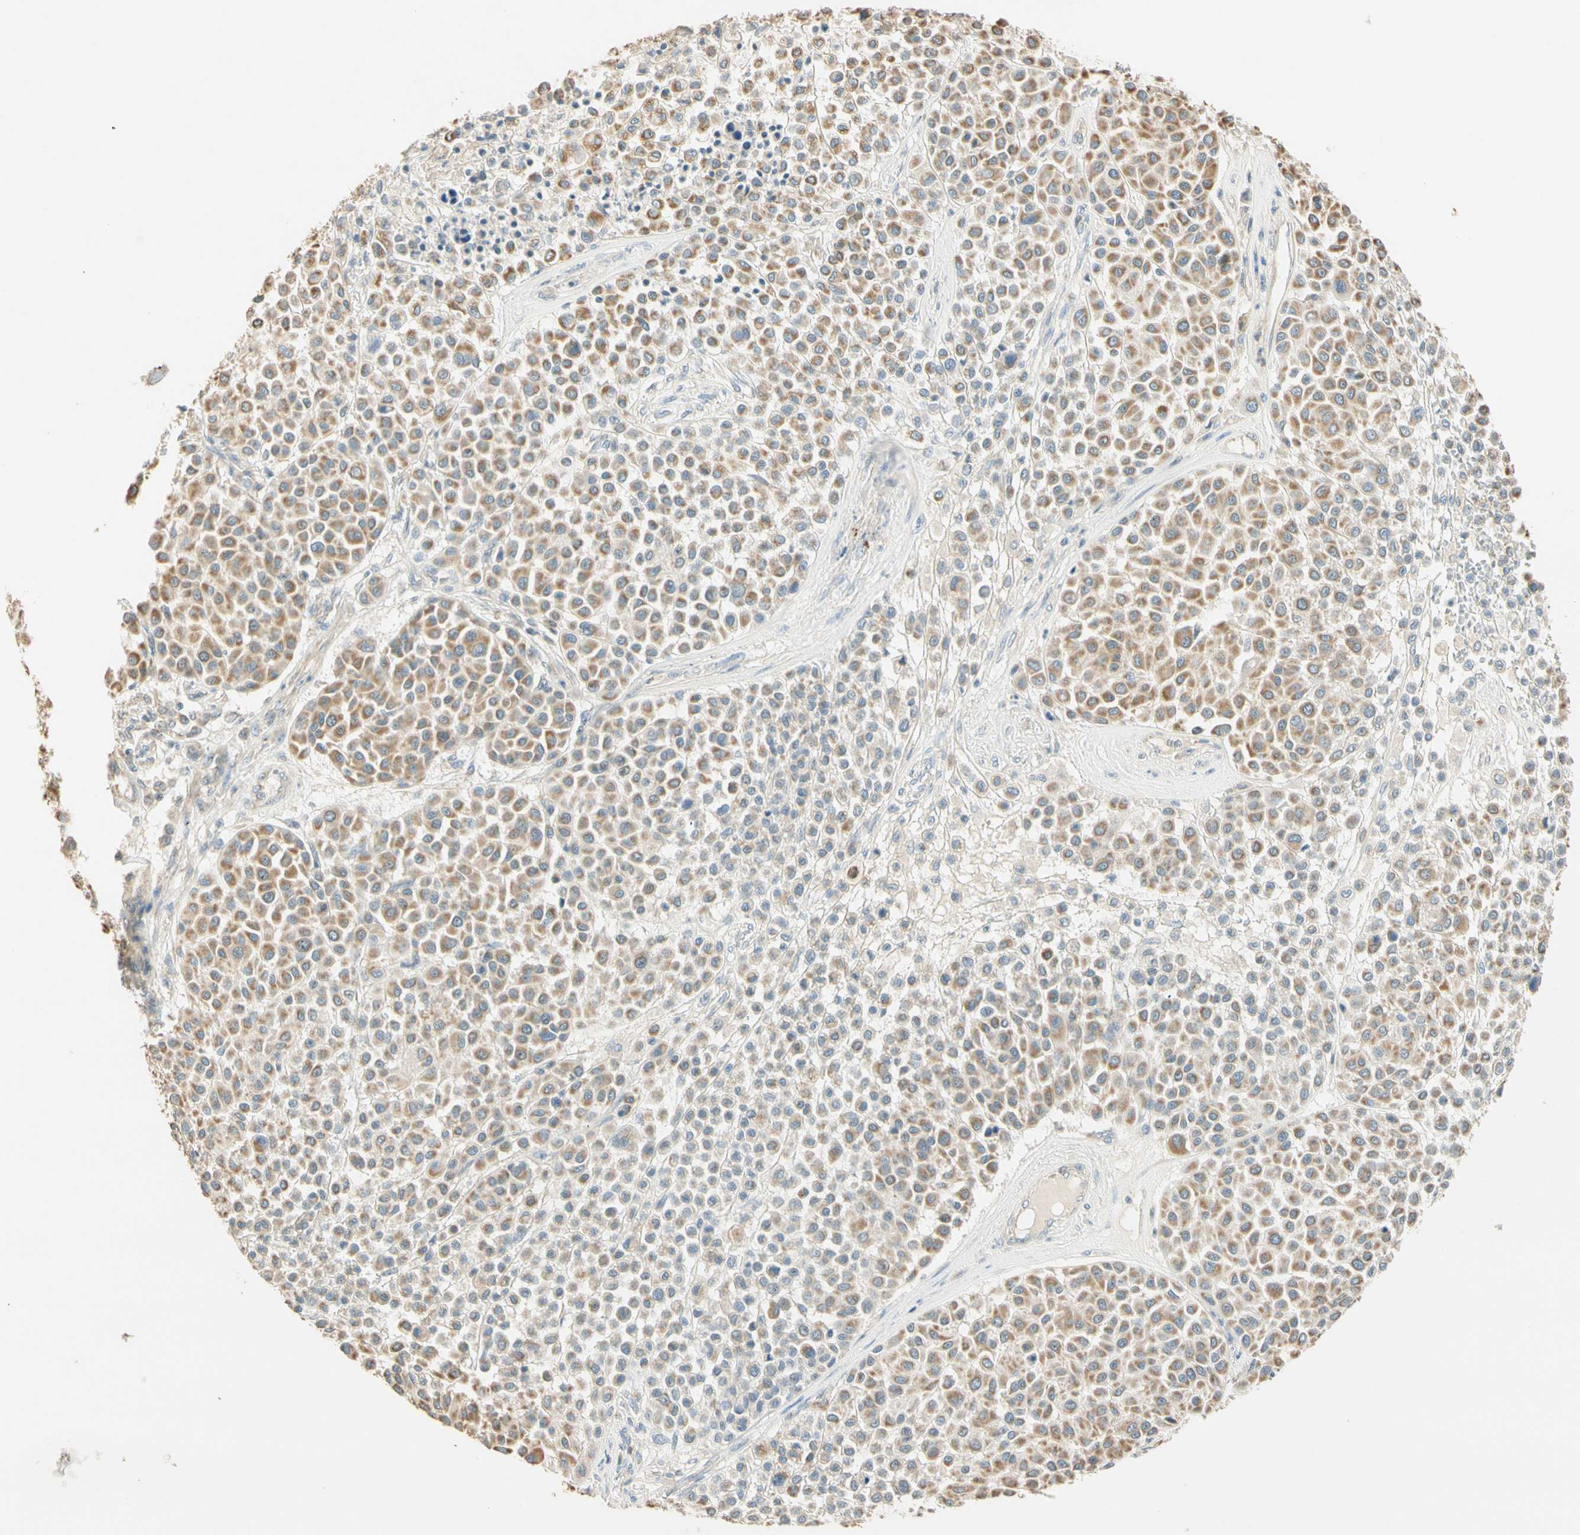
{"staining": {"intensity": "moderate", "quantity": ">75%", "location": "cytoplasmic/membranous"}, "tissue": "melanoma", "cell_type": "Tumor cells", "image_type": "cancer", "snomed": [{"axis": "morphology", "description": "Malignant melanoma, Metastatic site"}, {"axis": "topography", "description": "Soft tissue"}], "caption": "IHC photomicrograph of neoplastic tissue: malignant melanoma (metastatic site) stained using IHC reveals medium levels of moderate protein expression localized specifically in the cytoplasmic/membranous of tumor cells, appearing as a cytoplasmic/membranous brown color.", "gene": "RAD18", "patient": {"sex": "male", "age": 41}}